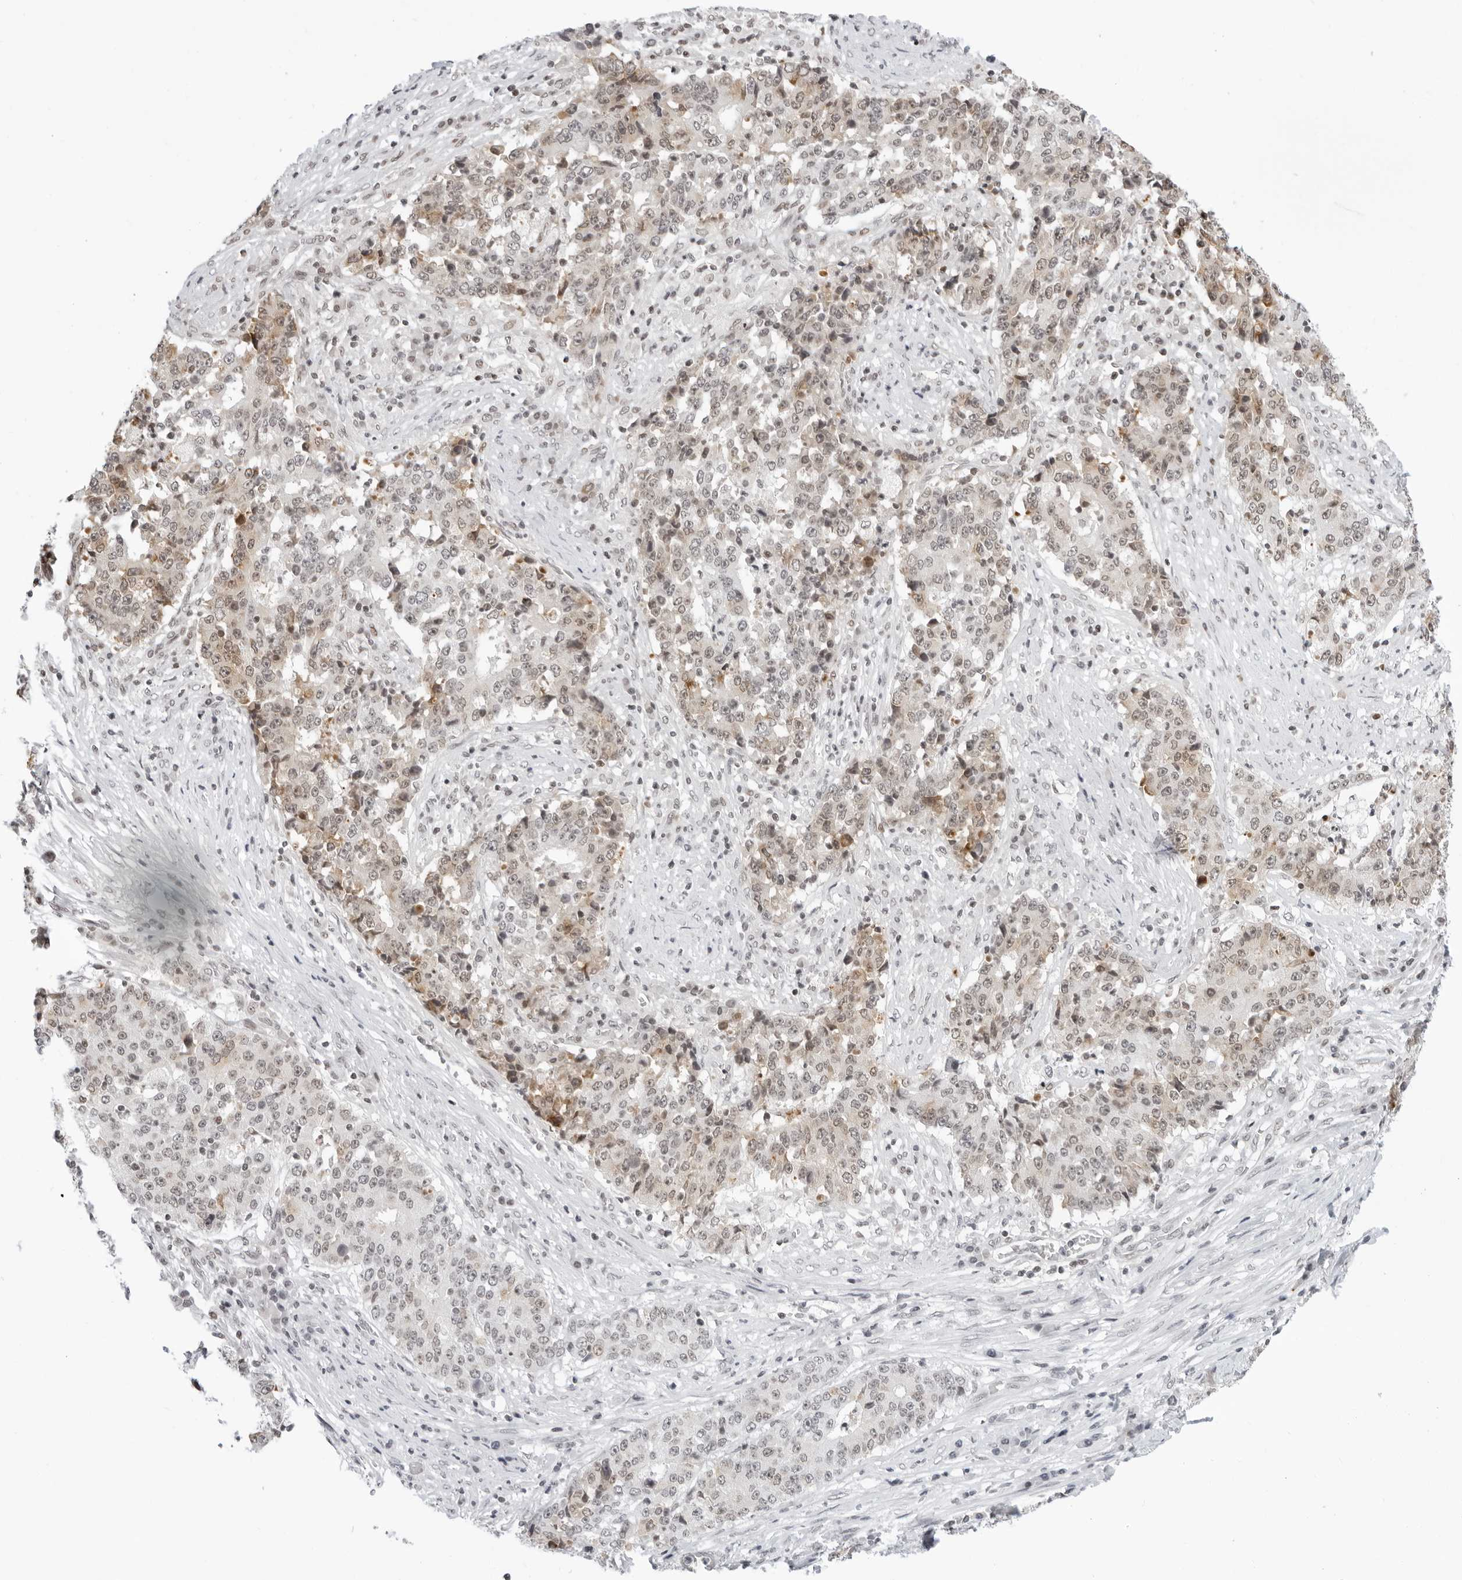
{"staining": {"intensity": "weak", "quantity": "25%-75%", "location": "nuclear"}, "tissue": "stomach cancer", "cell_type": "Tumor cells", "image_type": "cancer", "snomed": [{"axis": "morphology", "description": "Adenocarcinoma, NOS"}, {"axis": "topography", "description": "Stomach"}], "caption": "Brown immunohistochemical staining in human stomach cancer reveals weak nuclear staining in approximately 25%-75% of tumor cells.", "gene": "MSH6", "patient": {"sex": "male", "age": 59}}